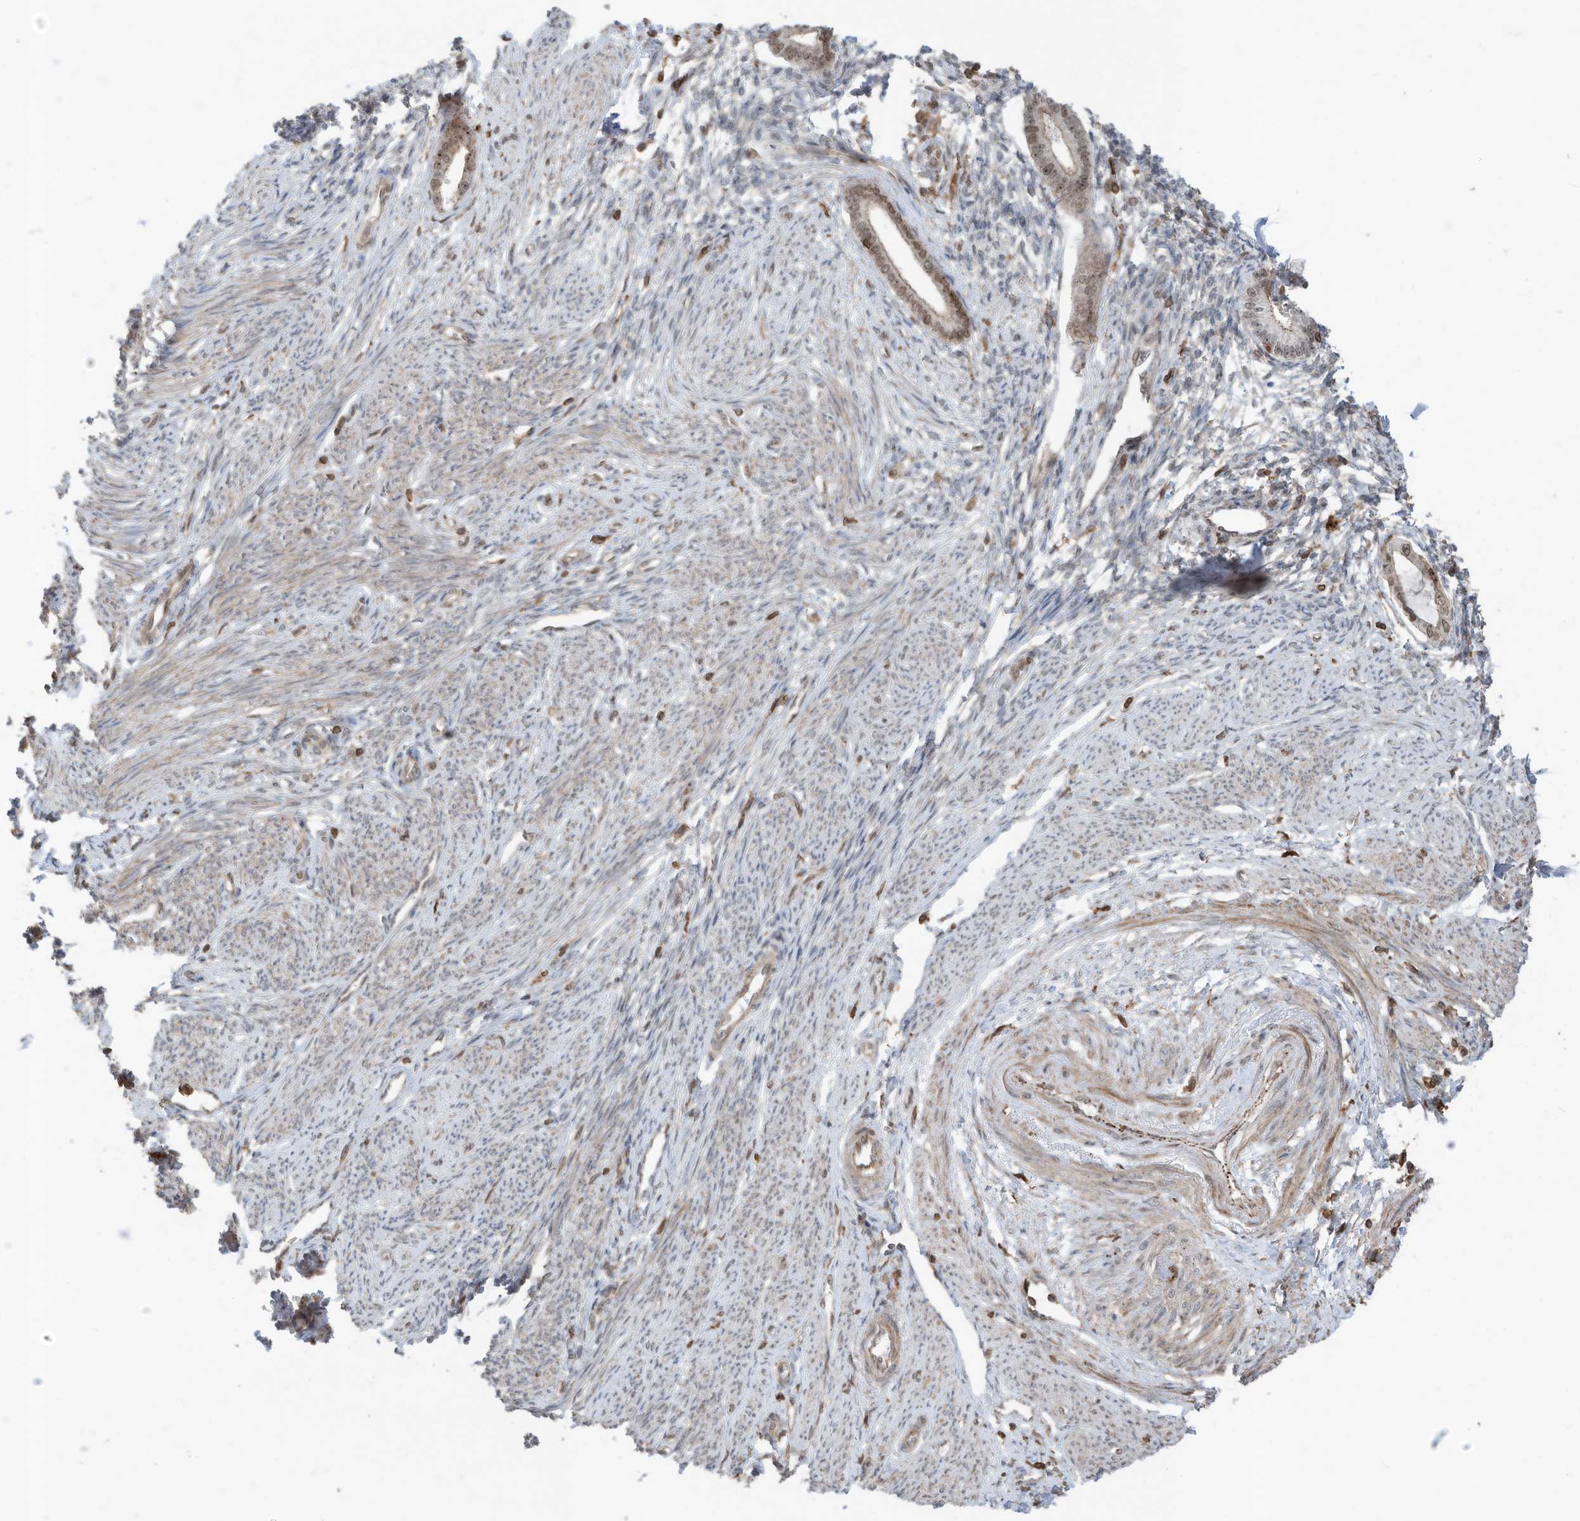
{"staining": {"intensity": "moderate", "quantity": "<25%", "location": "nuclear"}, "tissue": "endometrium", "cell_type": "Cells in endometrial stroma", "image_type": "normal", "snomed": [{"axis": "morphology", "description": "Normal tissue, NOS"}, {"axis": "topography", "description": "Endometrium"}], "caption": "Immunohistochemical staining of benign human endometrium reveals moderate nuclear protein positivity in about <25% of cells in endometrial stroma. The protein is shown in brown color, while the nuclei are stained blue.", "gene": "REPIN1", "patient": {"sex": "female", "age": 56}}